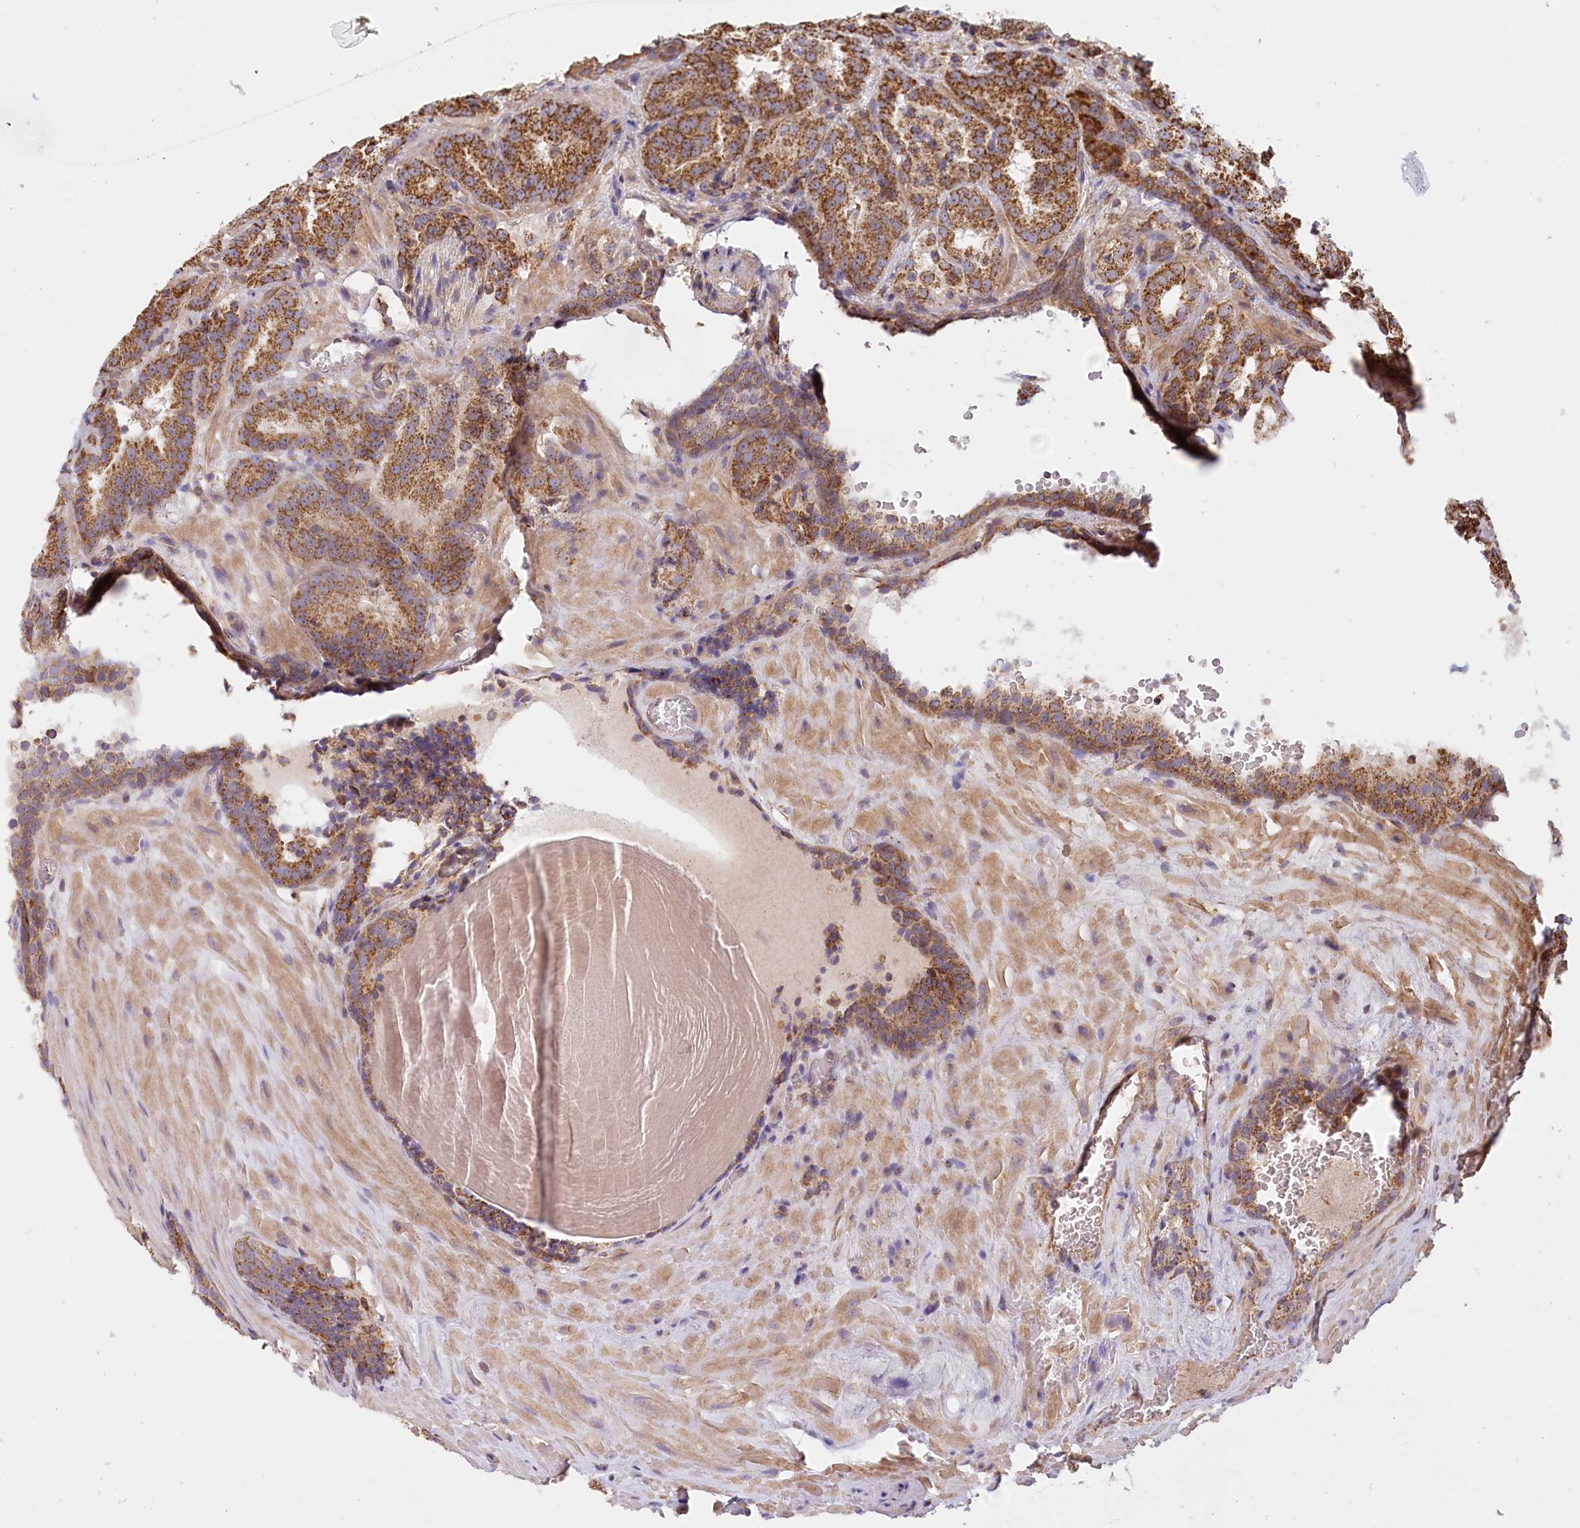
{"staining": {"intensity": "strong", "quantity": ">75%", "location": "cytoplasmic/membranous"}, "tissue": "prostate cancer", "cell_type": "Tumor cells", "image_type": "cancer", "snomed": [{"axis": "morphology", "description": "Adenocarcinoma, Low grade"}, {"axis": "topography", "description": "Prostate"}], "caption": "Protein staining of prostate cancer tissue exhibits strong cytoplasmic/membranous staining in about >75% of tumor cells.", "gene": "UMPS", "patient": {"sex": "male", "age": 69}}